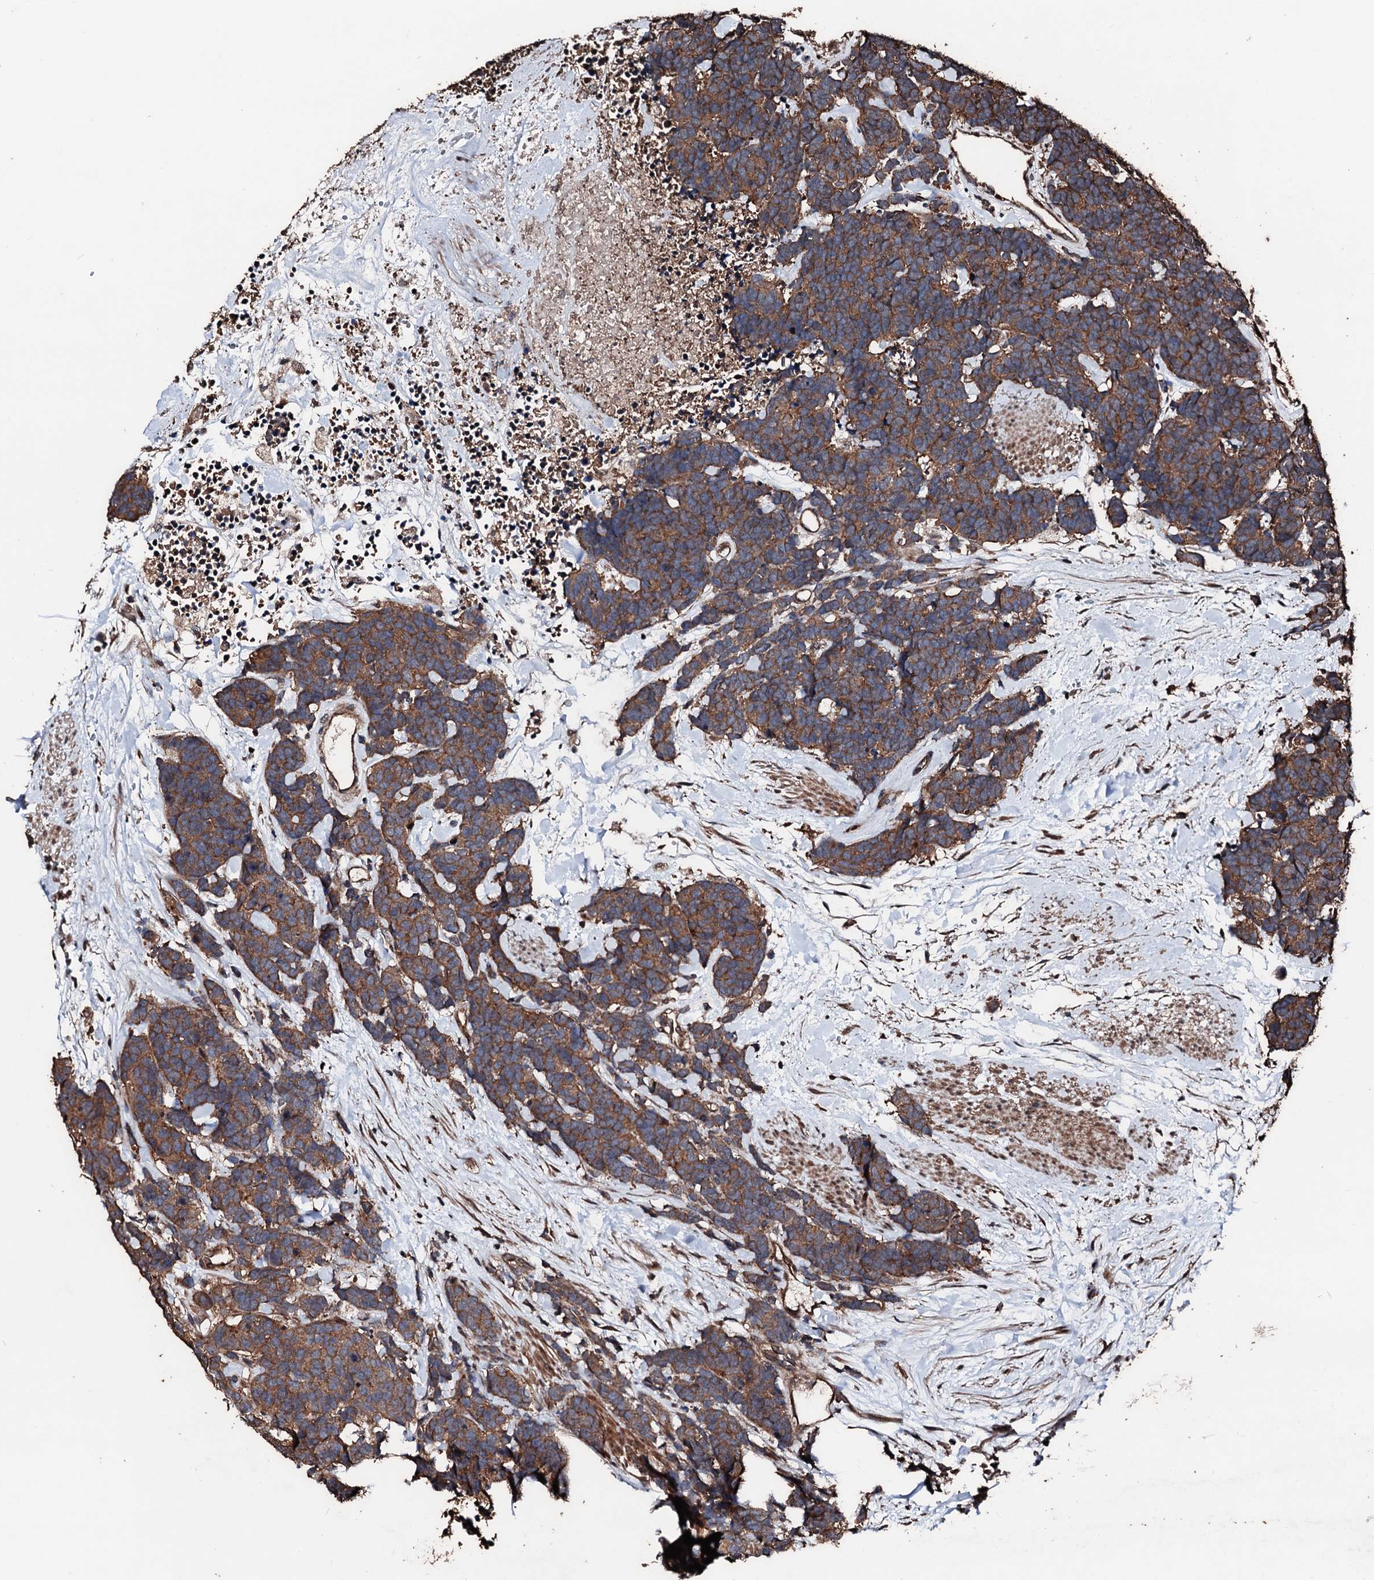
{"staining": {"intensity": "strong", "quantity": ">75%", "location": "cytoplasmic/membranous"}, "tissue": "carcinoid", "cell_type": "Tumor cells", "image_type": "cancer", "snomed": [{"axis": "morphology", "description": "Carcinoma, NOS"}, {"axis": "morphology", "description": "Carcinoid, malignant, NOS"}, {"axis": "topography", "description": "Urinary bladder"}], "caption": "Carcinoid stained with DAB (3,3'-diaminobenzidine) immunohistochemistry shows high levels of strong cytoplasmic/membranous staining in approximately >75% of tumor cells.", "gene": "KIF18A", "patient": {"sex": "male", "age": 57}}